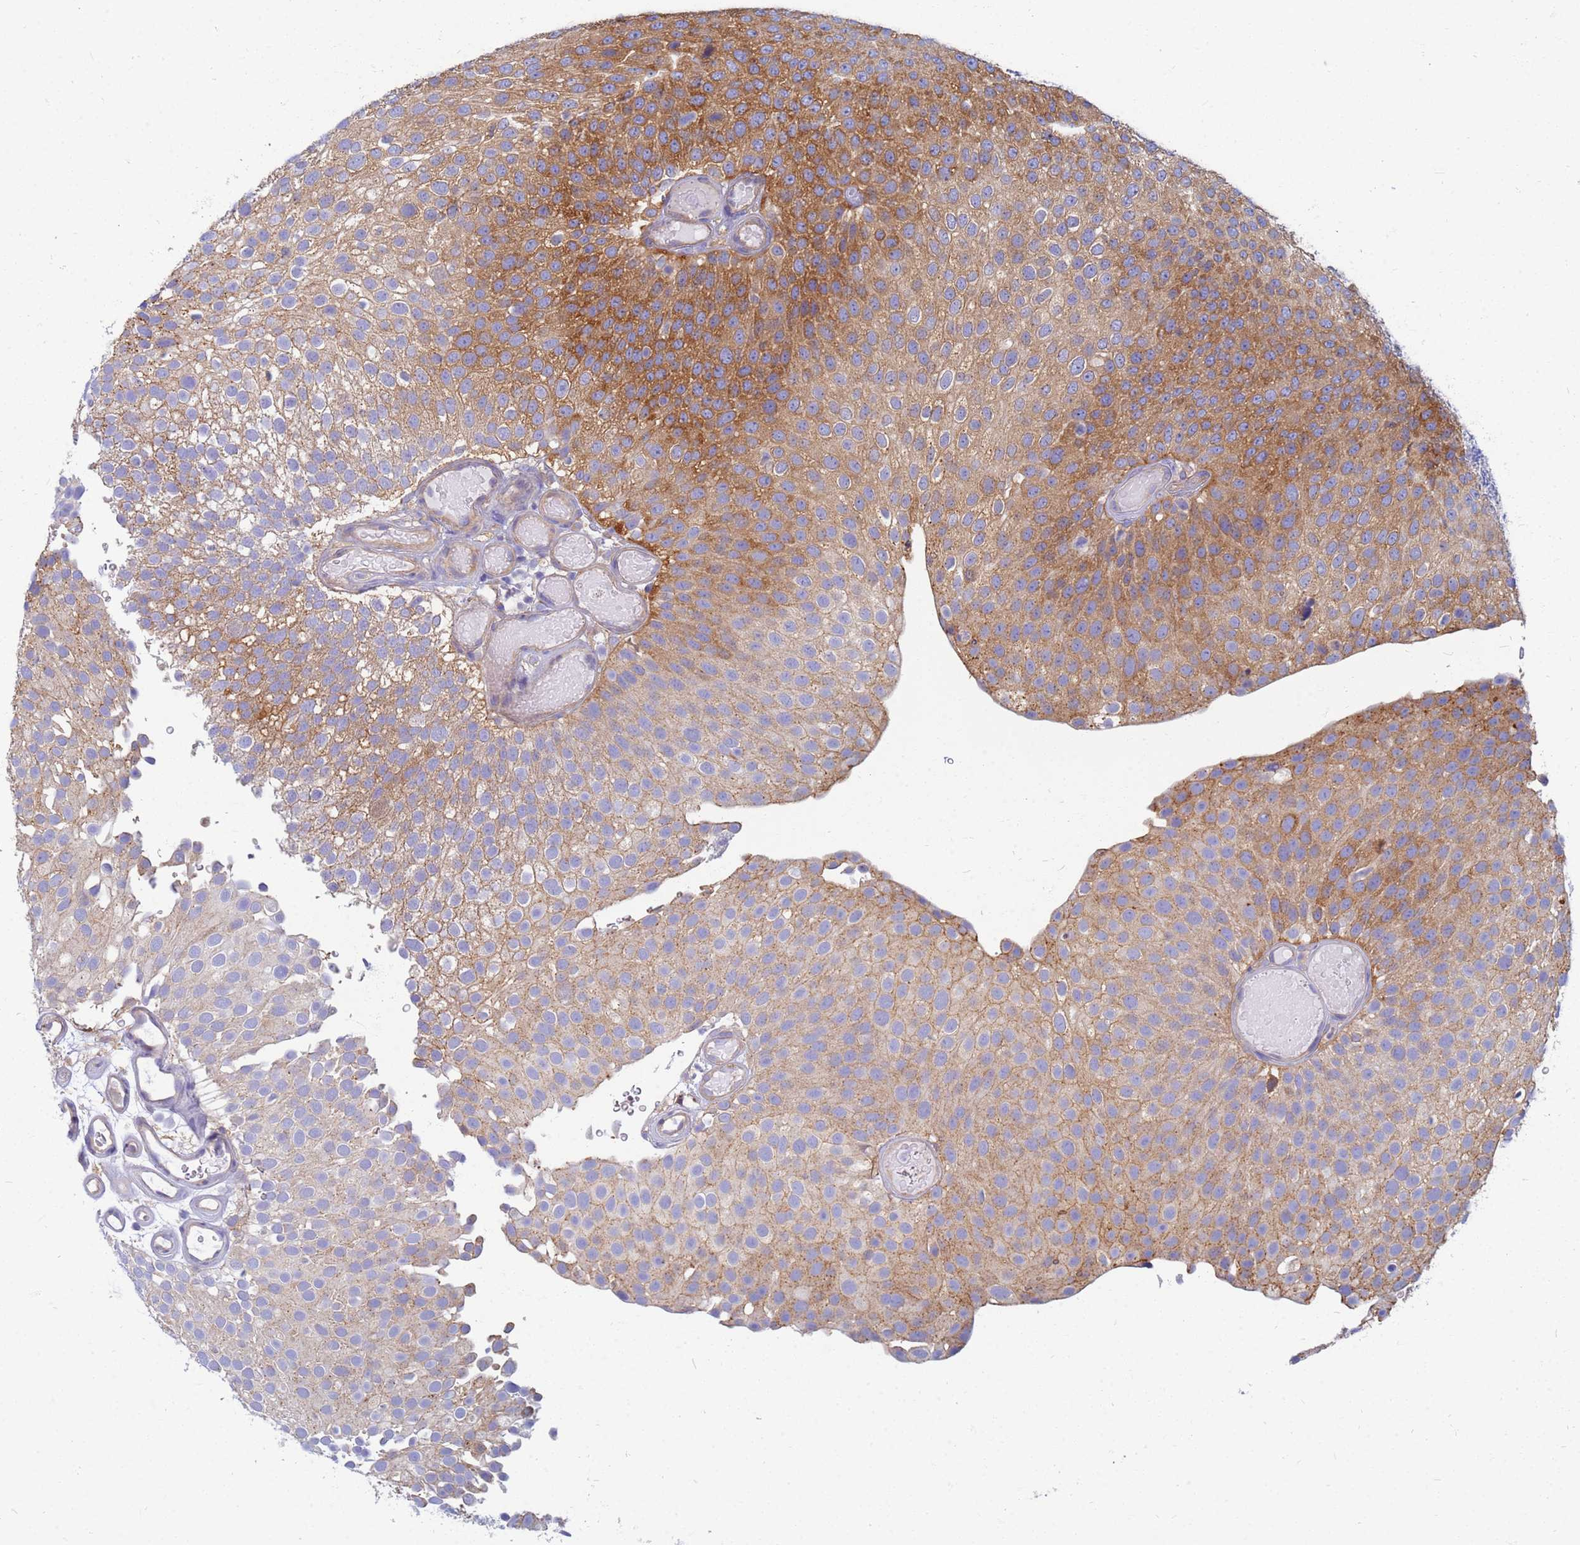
{"staining": {"intensity": "strong", "quantity": "25%-75%", "location": "cytoplasmic/membranous"}, "tissue": "urothelial cancer", "cell_type": "Tumor cells", "image_type": "cancer", "snomed": [{"axis": "morphology", "description": "Urothelial carcinoma, Low grade"}, {"axis": "topography", "description": "Urinary bladder"}], "caption": "An immunohistochemistry micrograph of tumor tissue is shown. Protein staining in brown labels strong cytoplasmic/membranous positivity in urothelial cancer within tumor cells.", "gene": "EEA1", "patient": {"sex": "male", "age": 78}}